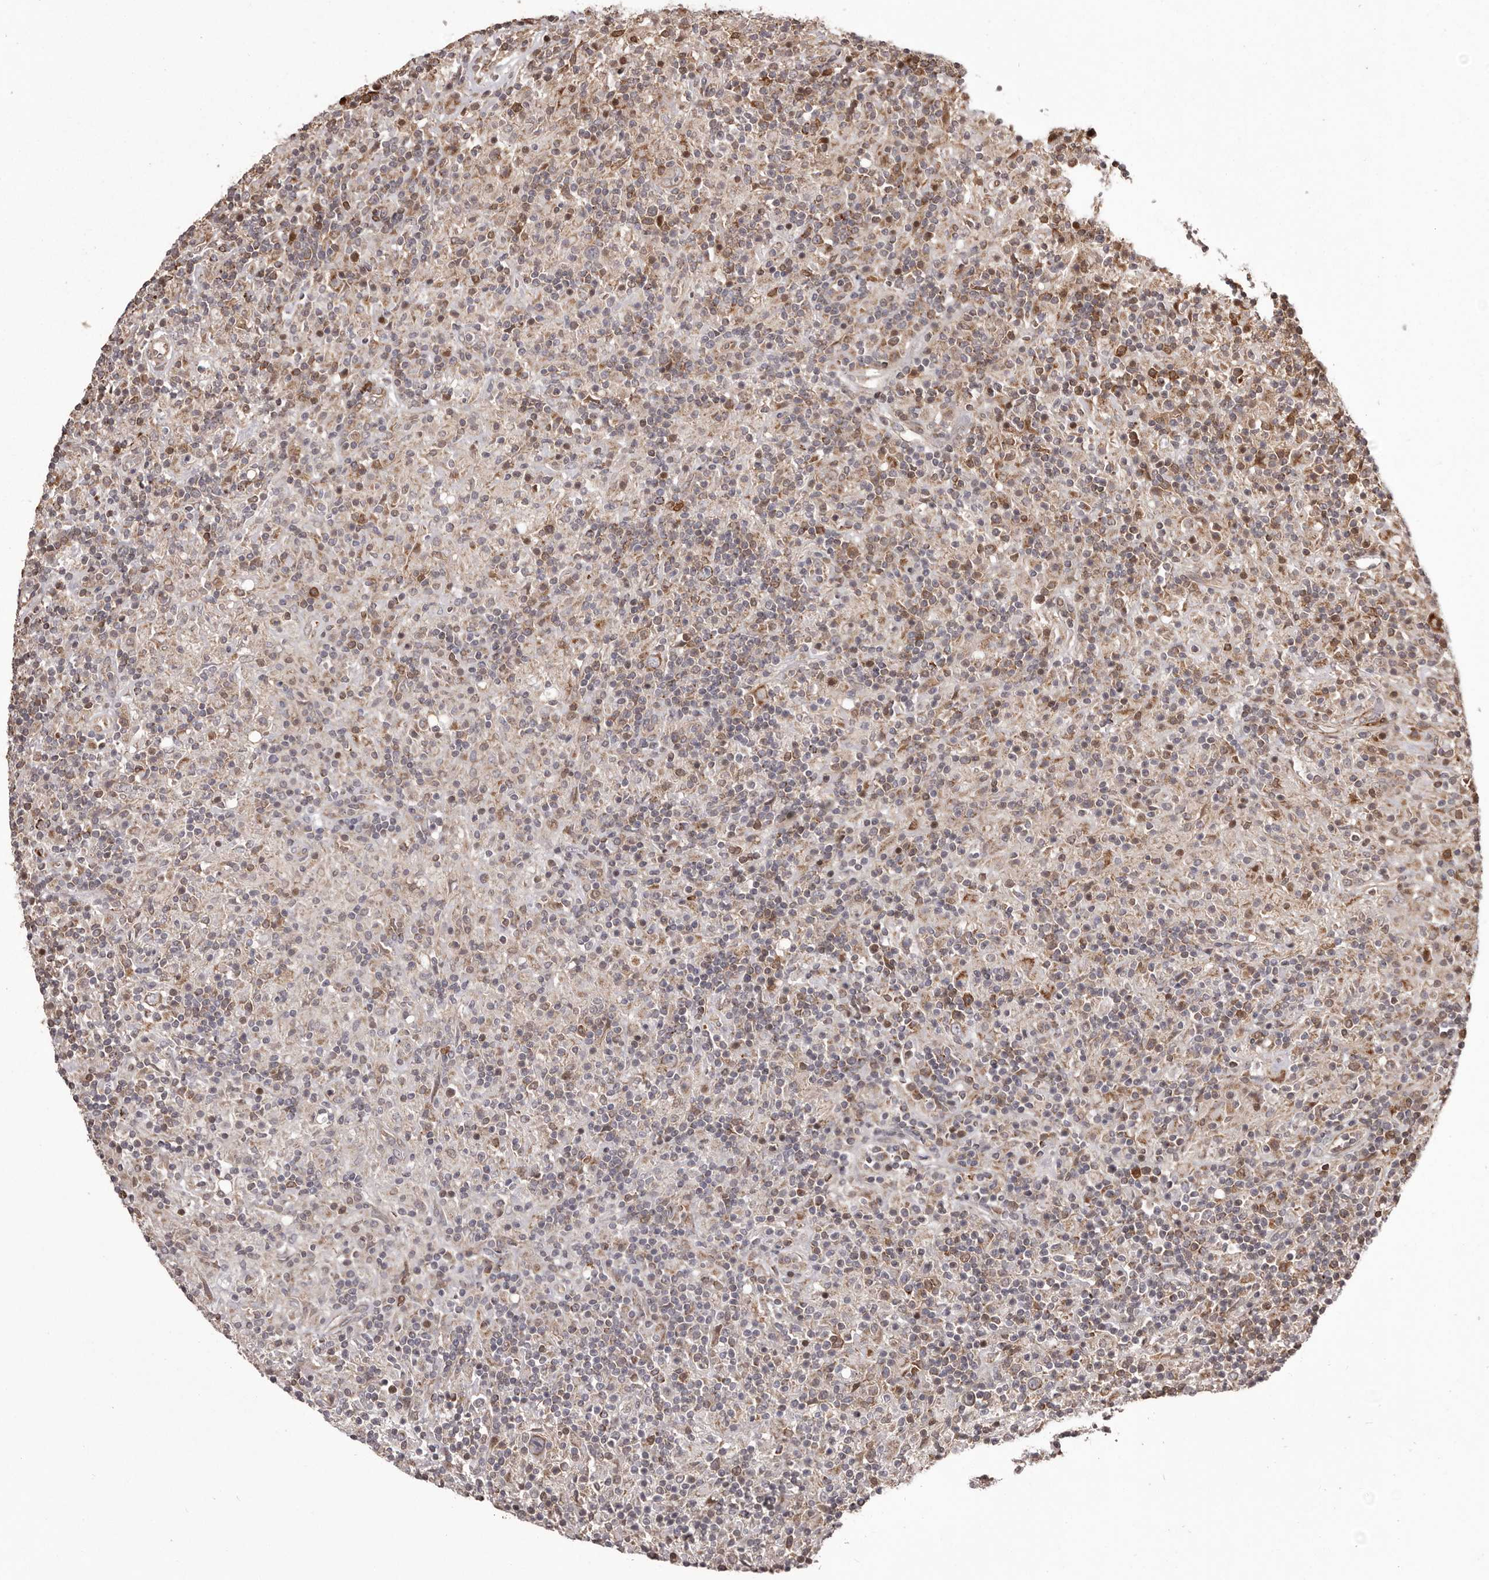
{"staining": {"intensity": "weak", "quantity": ">75%", "location": "cytoplasmic/membranous"}, "tissue": "lymphoma", "cell_type": "Tumor cells", "image_type": "cancer", "snomed": [{"axis": "morphology", "description": "Hodgkin's disease, NOS"}, {"axis": "topography", "description": "Lymph node"}], "caption": "Hodgkin's disease was stained to show a protein in brown. There is low levels of weak cytoplasmic/membranous positivity in approximately >75% of tumor cells. The staining was performed using DAB, with brown indicating positive protein expression. Nuclei are stained blue with hematoxylin.", "gene": "GFOD1", "patient": {"sex": "male", "age": 70}}